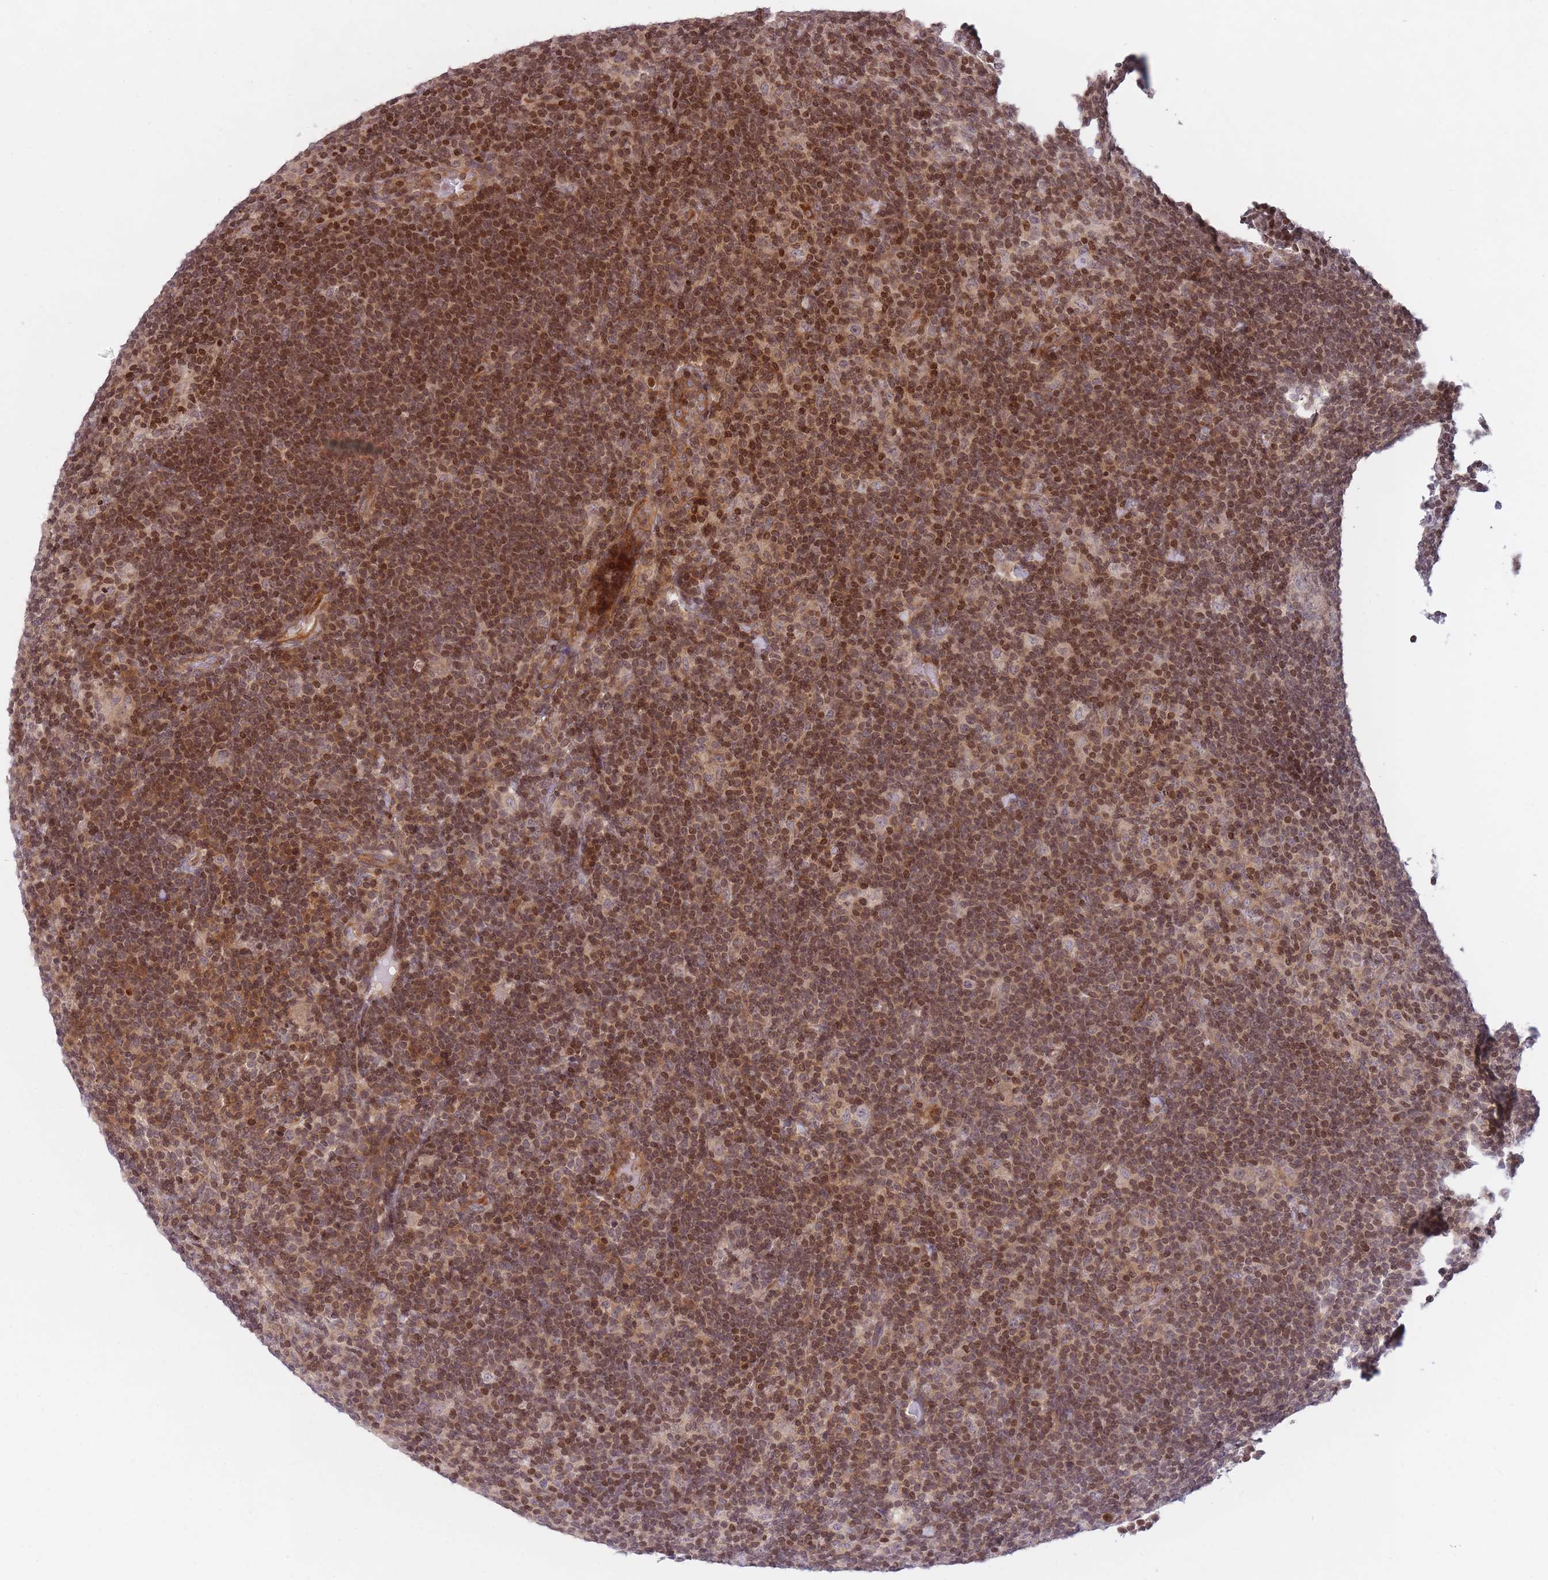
{"staining": {"intensity": "negative", "quantity": "none", "location": "none"}, "tissue": "lymphoma", "cell_type": "Tumor cells", "image_type": "cancer", "snomed": [{"axis": "morphology", "description": "Hodgkin's disease, NOS"}, {"axis": "topography", "description": "Lymph node"}], "caption": "High power microscopy histopathology image of an immunohistochemistry micrograph of Hodgkin's disease, revealing no significant staining in tumor cells.", "gene": "SLC35F5", "patient": {"sex": "female", "age": 57}}